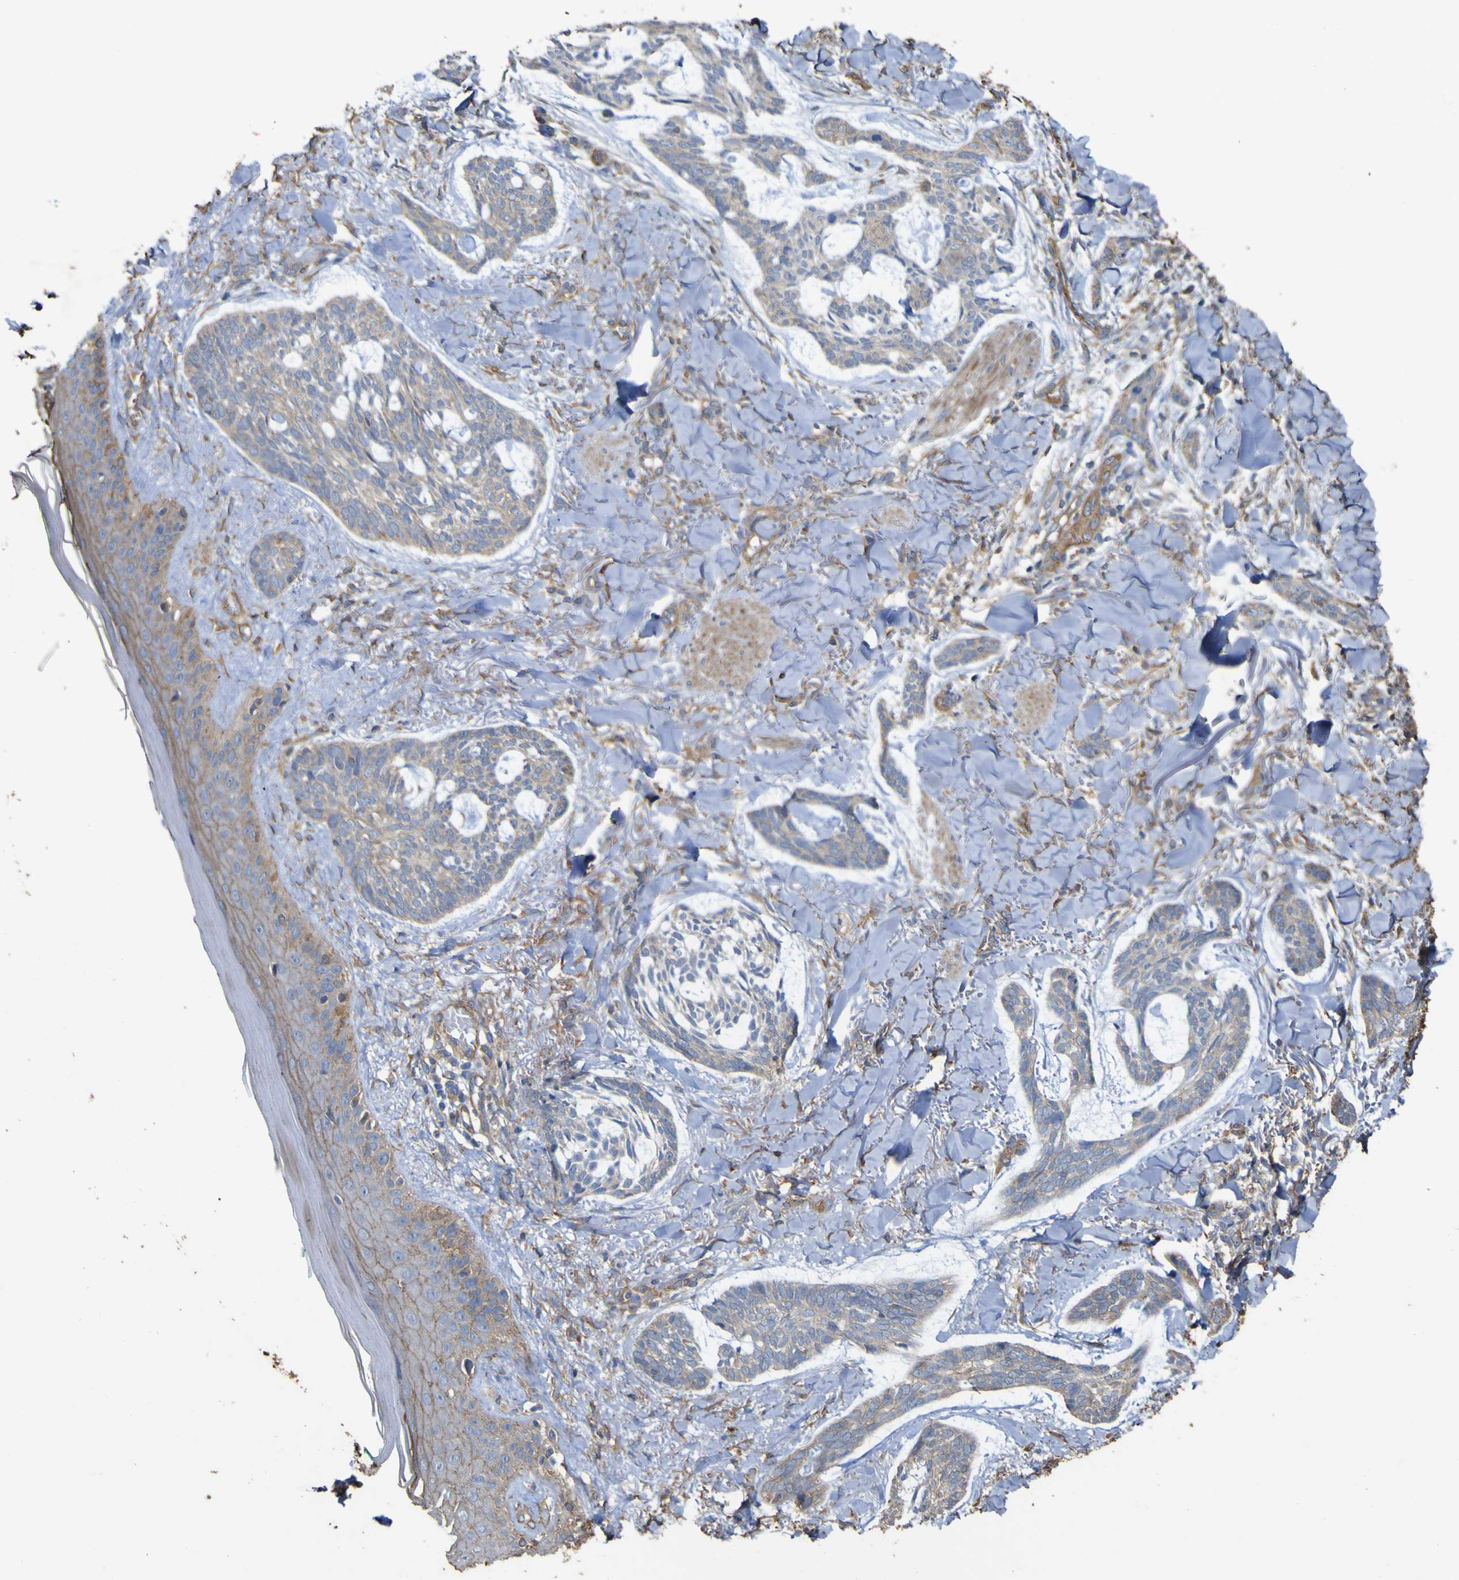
{"staining": {"intensity": "weak", "quantity": "25%-75%", "location": "cytoplasmic/membranous"}, "tissue": "skin cancer", "cell_type": "Tumor cells", "image_type": "cancer", "snomed": [{"axis": "morphology", "description": "Basal cell carcinoma"}, {"axis": "topography", "description": "Skin"}], "caption": "Weak cytoplasmic/membranous staining is seen in approximately 25%-75% of tumor cells in skin basal cell carcinoma.", "gene": "TNFSF15", "patient": {"sex": "male", "age": 43}}